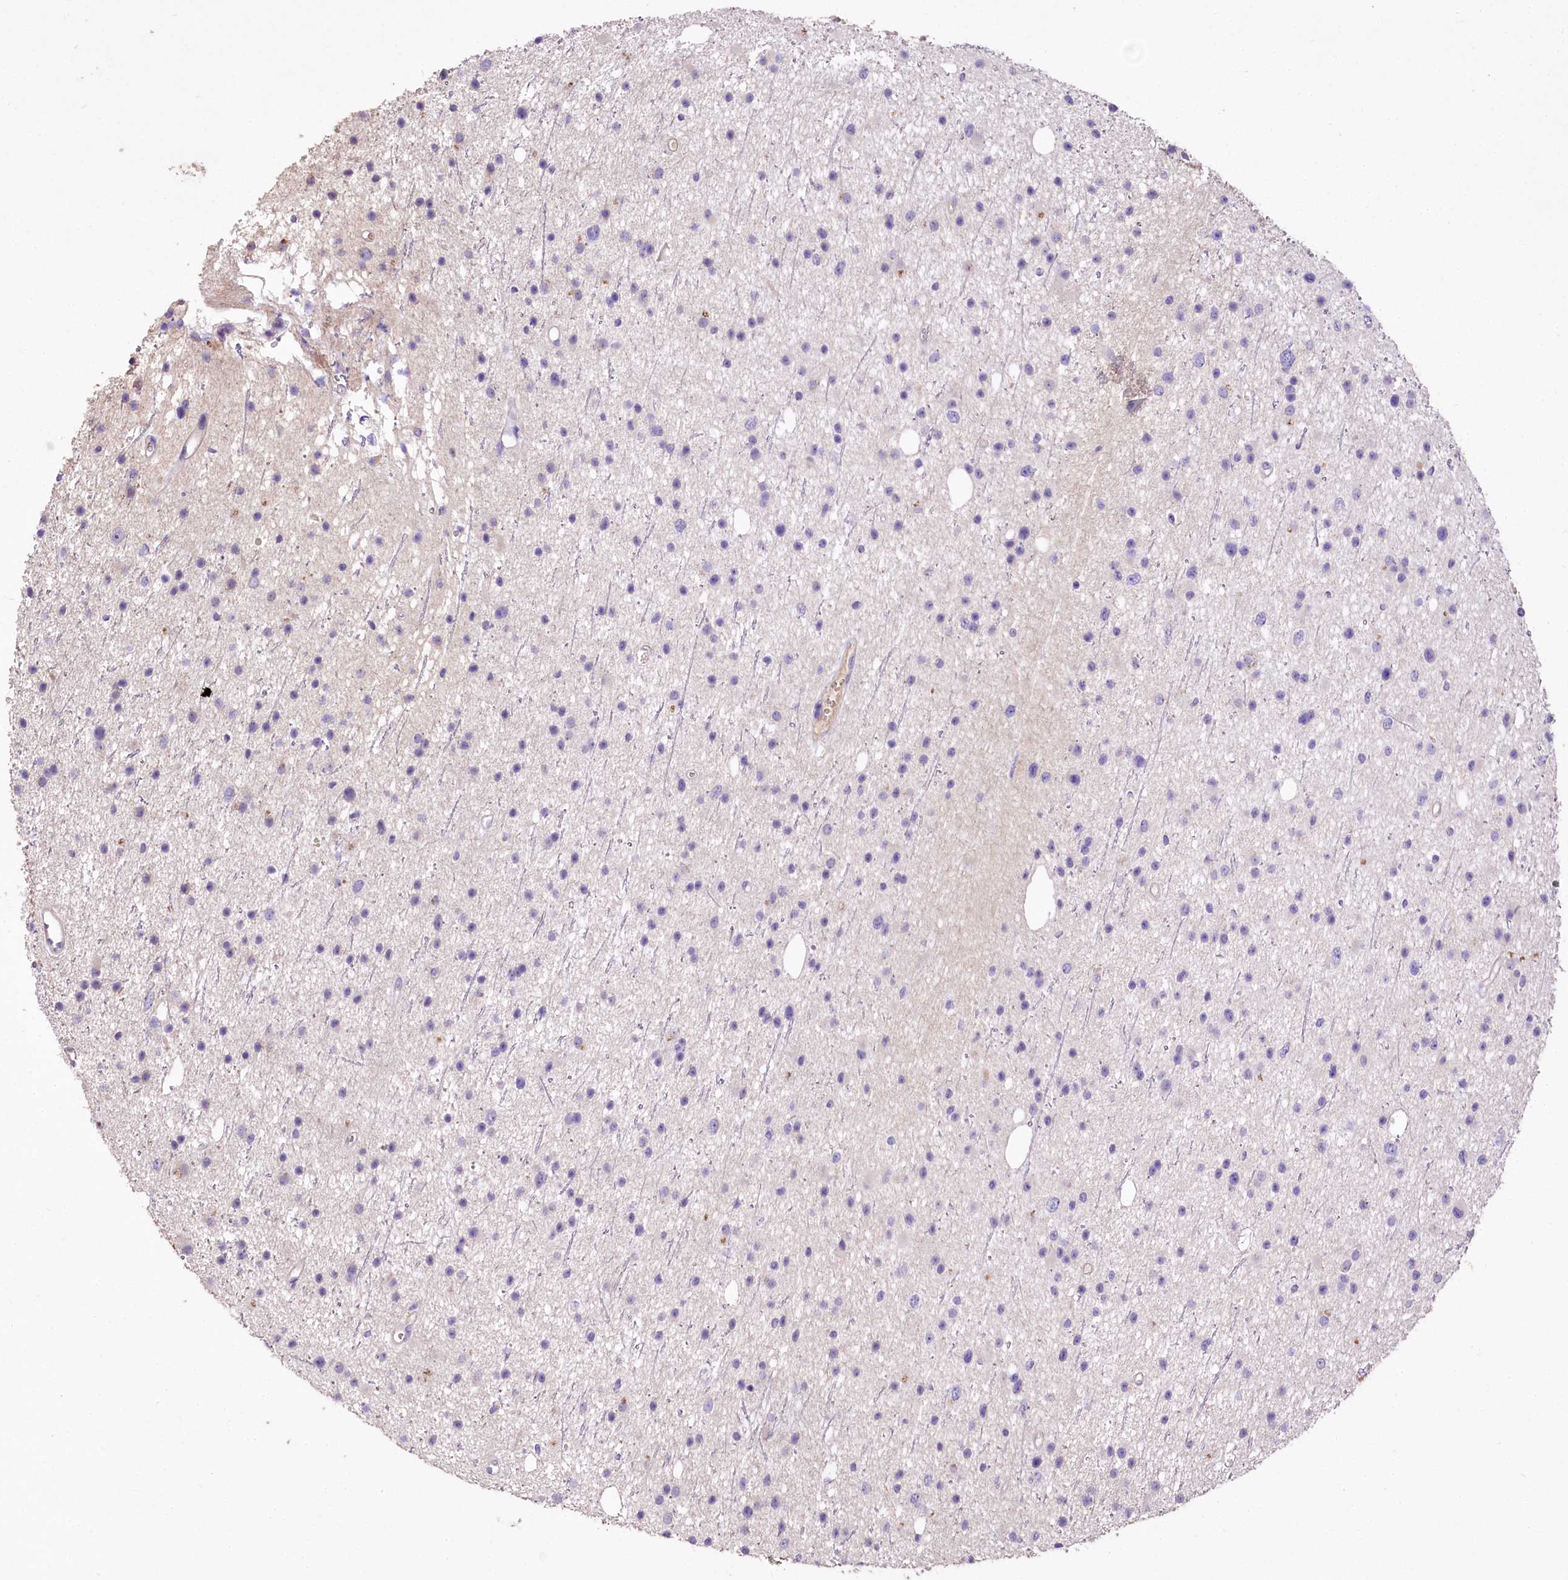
{"staining": {"intensity": "negative", "quantity": "none", "location": "none"}, "tissue": "glioma", "cell_type": "Tumor cells", "image_type": "cancer", "snomed": [{"axis": "morphology", "description": "Glioma, malignant, Low grade"}, {"axis": "topography", "description": "Cerebral cortex"}], "caption": "Low-grade glioma (malignant) stained for a protein using immunohistochemistry (IHC) reveals no expression tumor cells.", "gene": "PCYOX1L", "patient": {"sex": "female", "age": 39}}